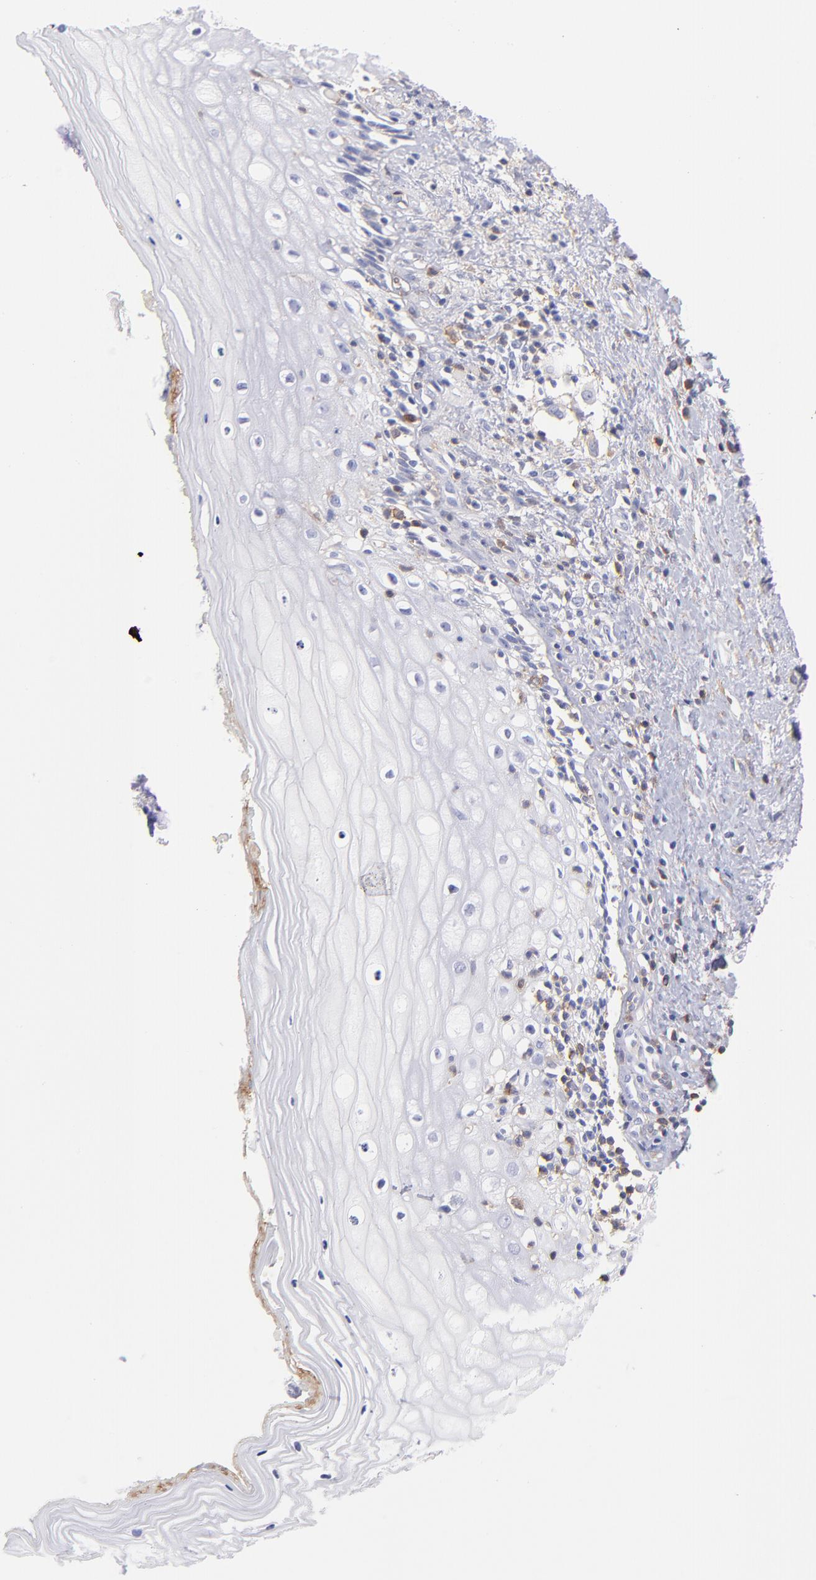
{"staining": {"intensity": "negative", "quantity": "none", "location": "none"}, "tissue": "vagina", "cell_type": "Squamous epithelial cells", "image_type": "normal", "snomed": [{"axis": "morphology", "description": "Normal tissue, NOS"}, {"axis": "topography", "description": "Vagina"}], "caption": "DAB (3,3'-diaminobenzidine) immunohistochemical staining of normal vagina reveals no significant expression in squamous epithelial cells.", "gene": "PRKCA", "patient": {"sex": "female", "age": 46}}